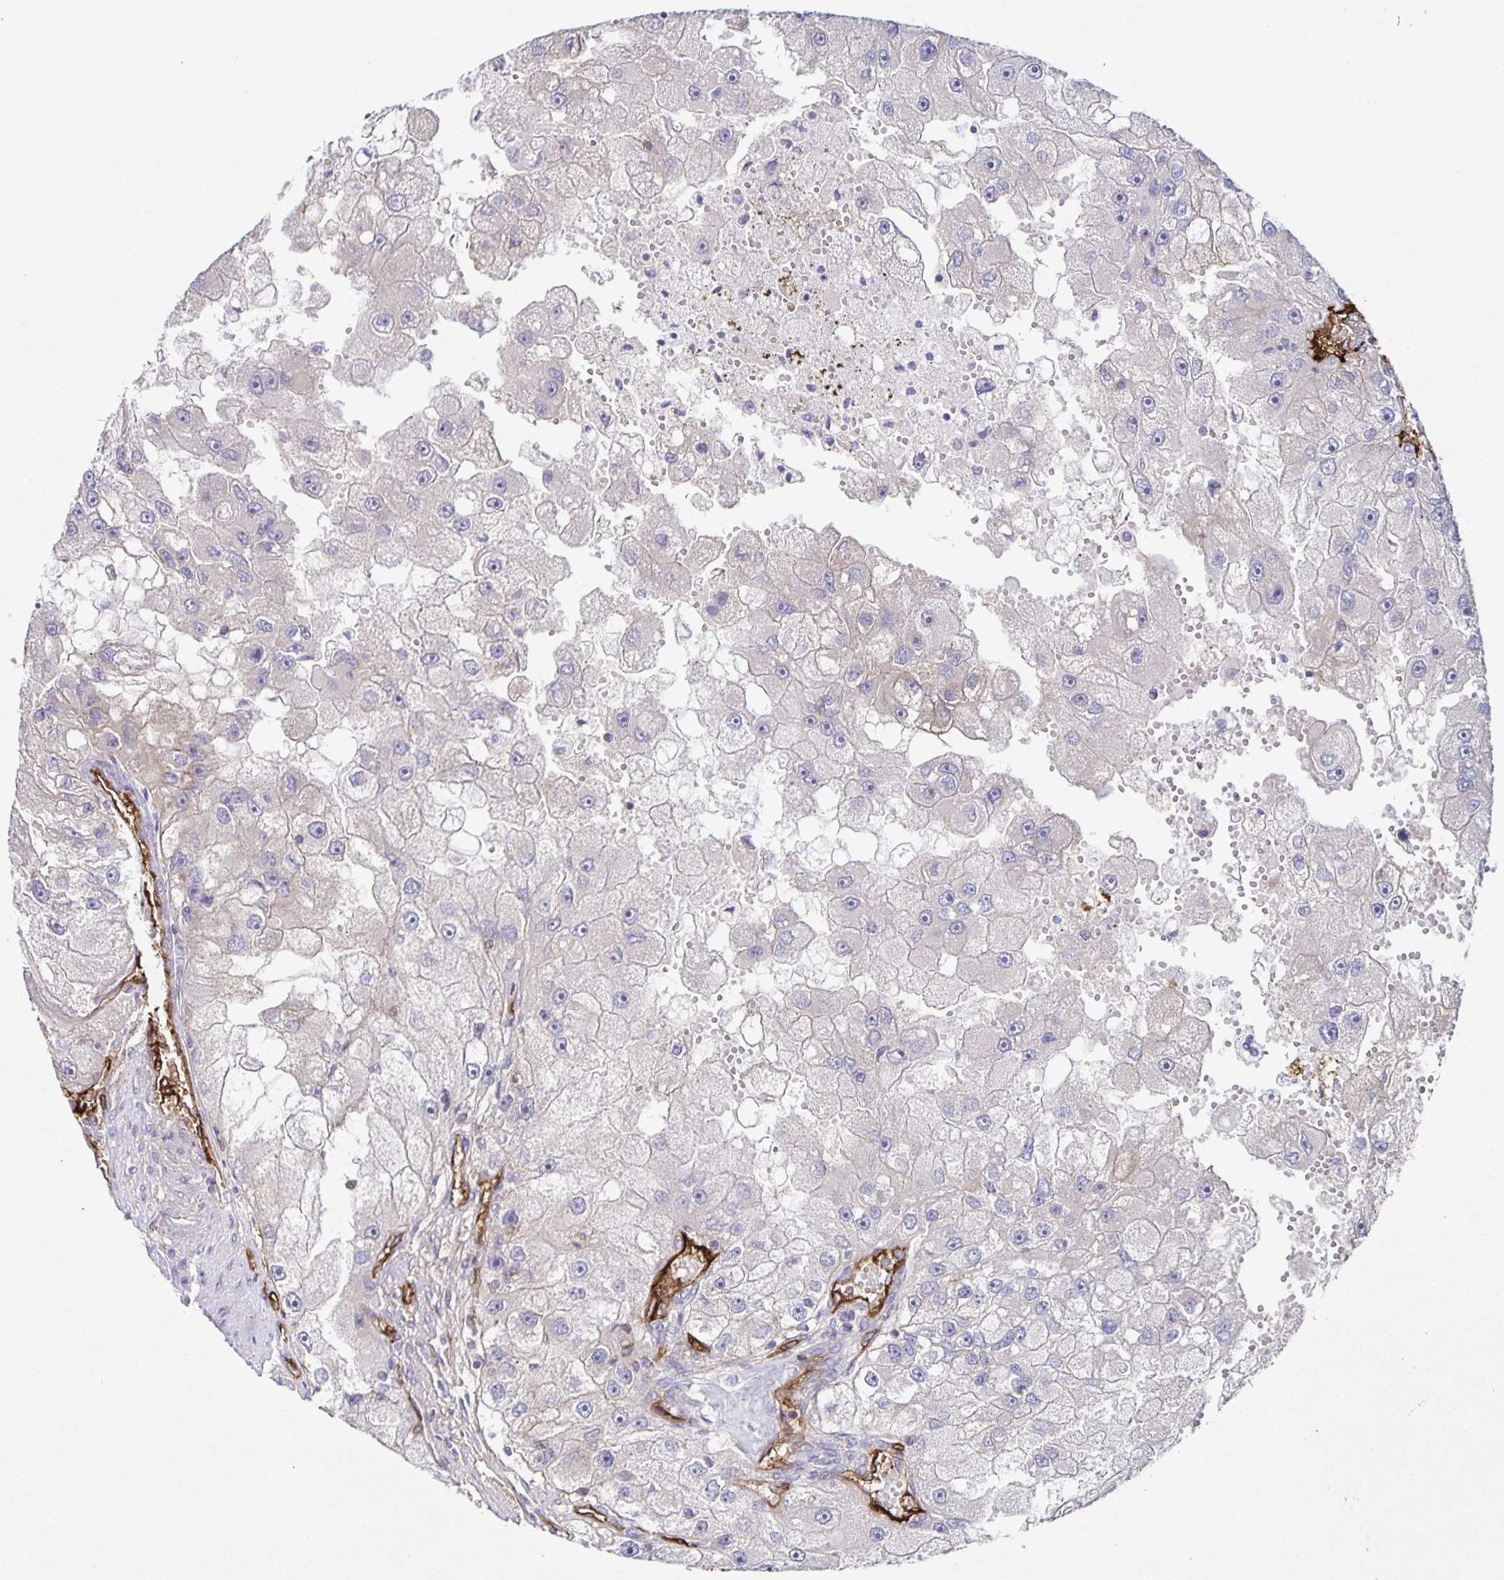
{"staining": {"intensity": "negative", "quantity": "none", "location": "none"}, "tissue": "renal cancer", "cell_type": "Tumor cells", "image_type": "cancer", "snomed": [{"axis": "morphology", "description": "Adenocarcinoma, NOS"}, {"axis": "topography", "description": "Kidney"}], "caption": "Micrograph shows no significant protein positivity in tumor cells of renal cancer.", "gene": "ITGA2", "patient": {"sex": "male", "age": 63}}